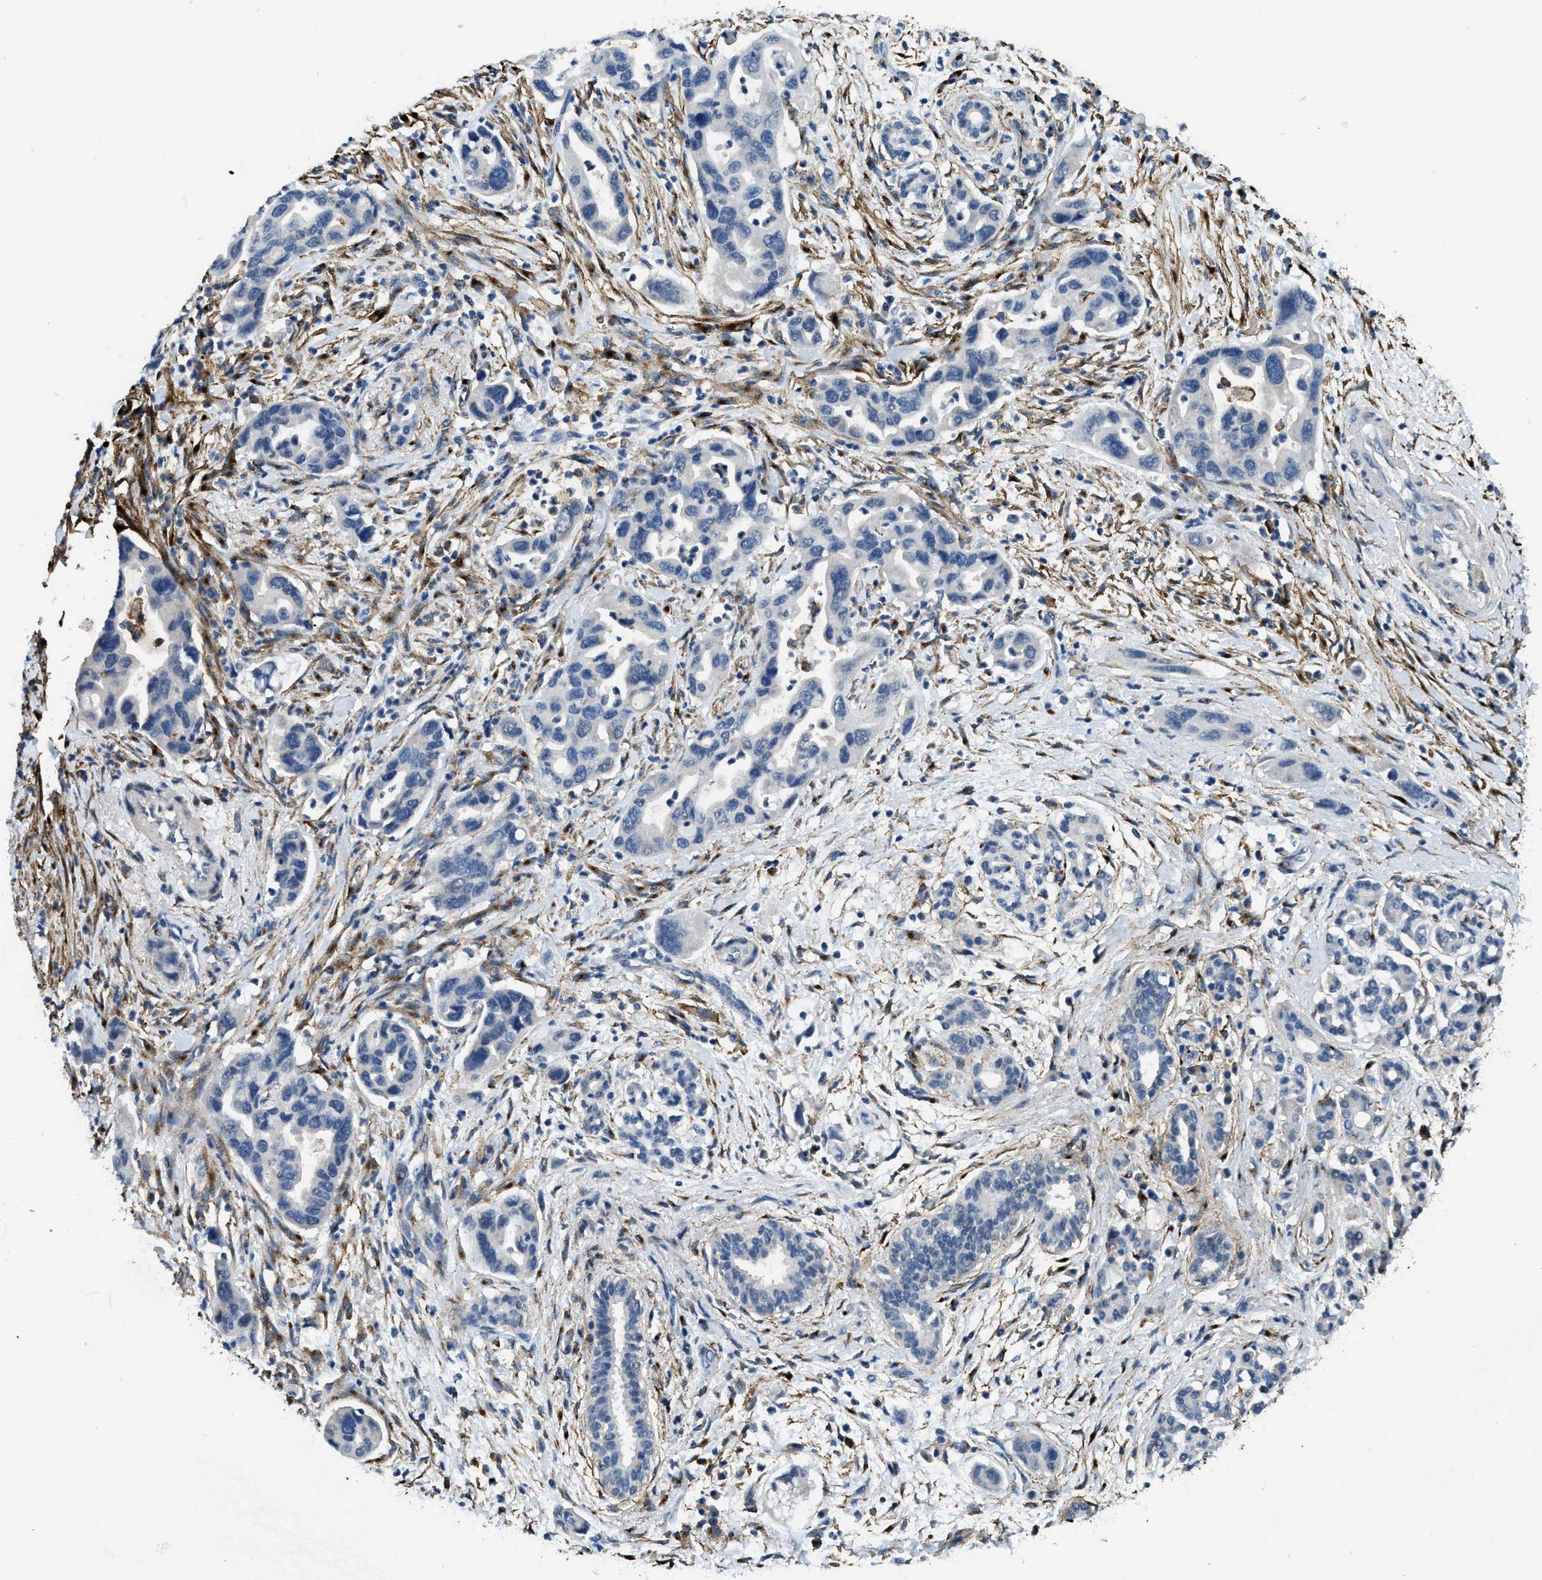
{"staining": {"intensity": "negative", "quantity": "none", "location": "none"}, "tissue": "pancreatic cancer", "cell_type": "Tumor cells", "image_type": "cancer", "snomed": [{"axis": "morphology", "description": "Normal tissue, NOS"}, {"axis": "morphology", "description": "Adenocarcinoma, NOS"}, {"axis": "topography", "description": "Pancreas"}], "caption": "An immunohistochemistry (IHC) micrograph of pancreatic cancer is shown. There is no staining in tumor cells of pancreatic cancer.", "gene": "LRP1", "patient": {"sex": "female", "age": 71}}